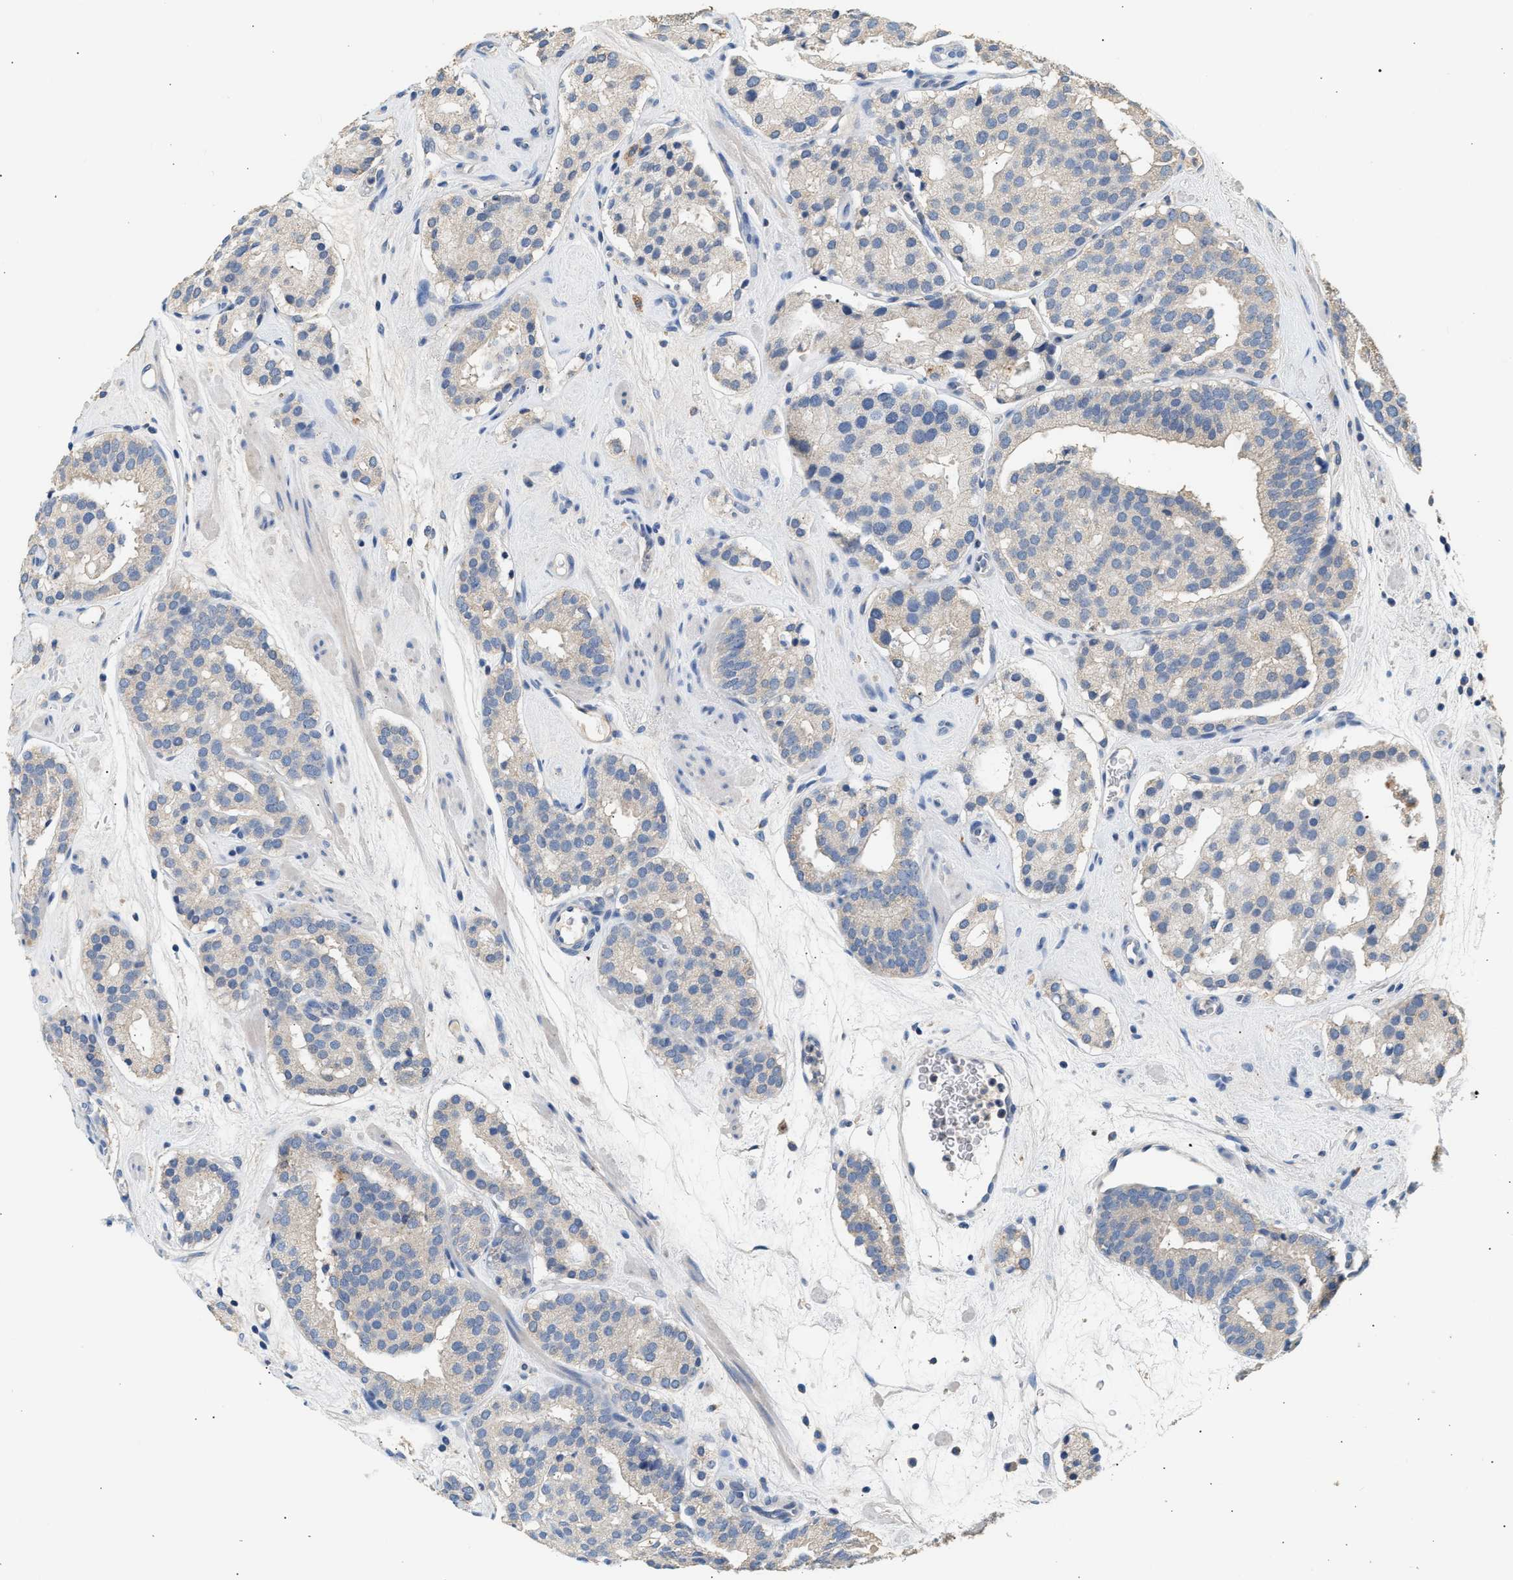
{"staining": {"intensity": "negative", "quantity": "none", "location": "none"}, "tissue": "prostate cancer", "cell_type": "Tumor cells", "image_type": "cancer", "snomed": [{"axis": "morphology", "description": "Adenocarcinoma, Low grade"}, {"axis": "topography", "description": "Prostate"}], "caption": "Tumor cells show no significant expression in prostate low-grade adenocarcinoma.", "gene": "WDR31", "patient": {"sex": "male", "age": 69}}